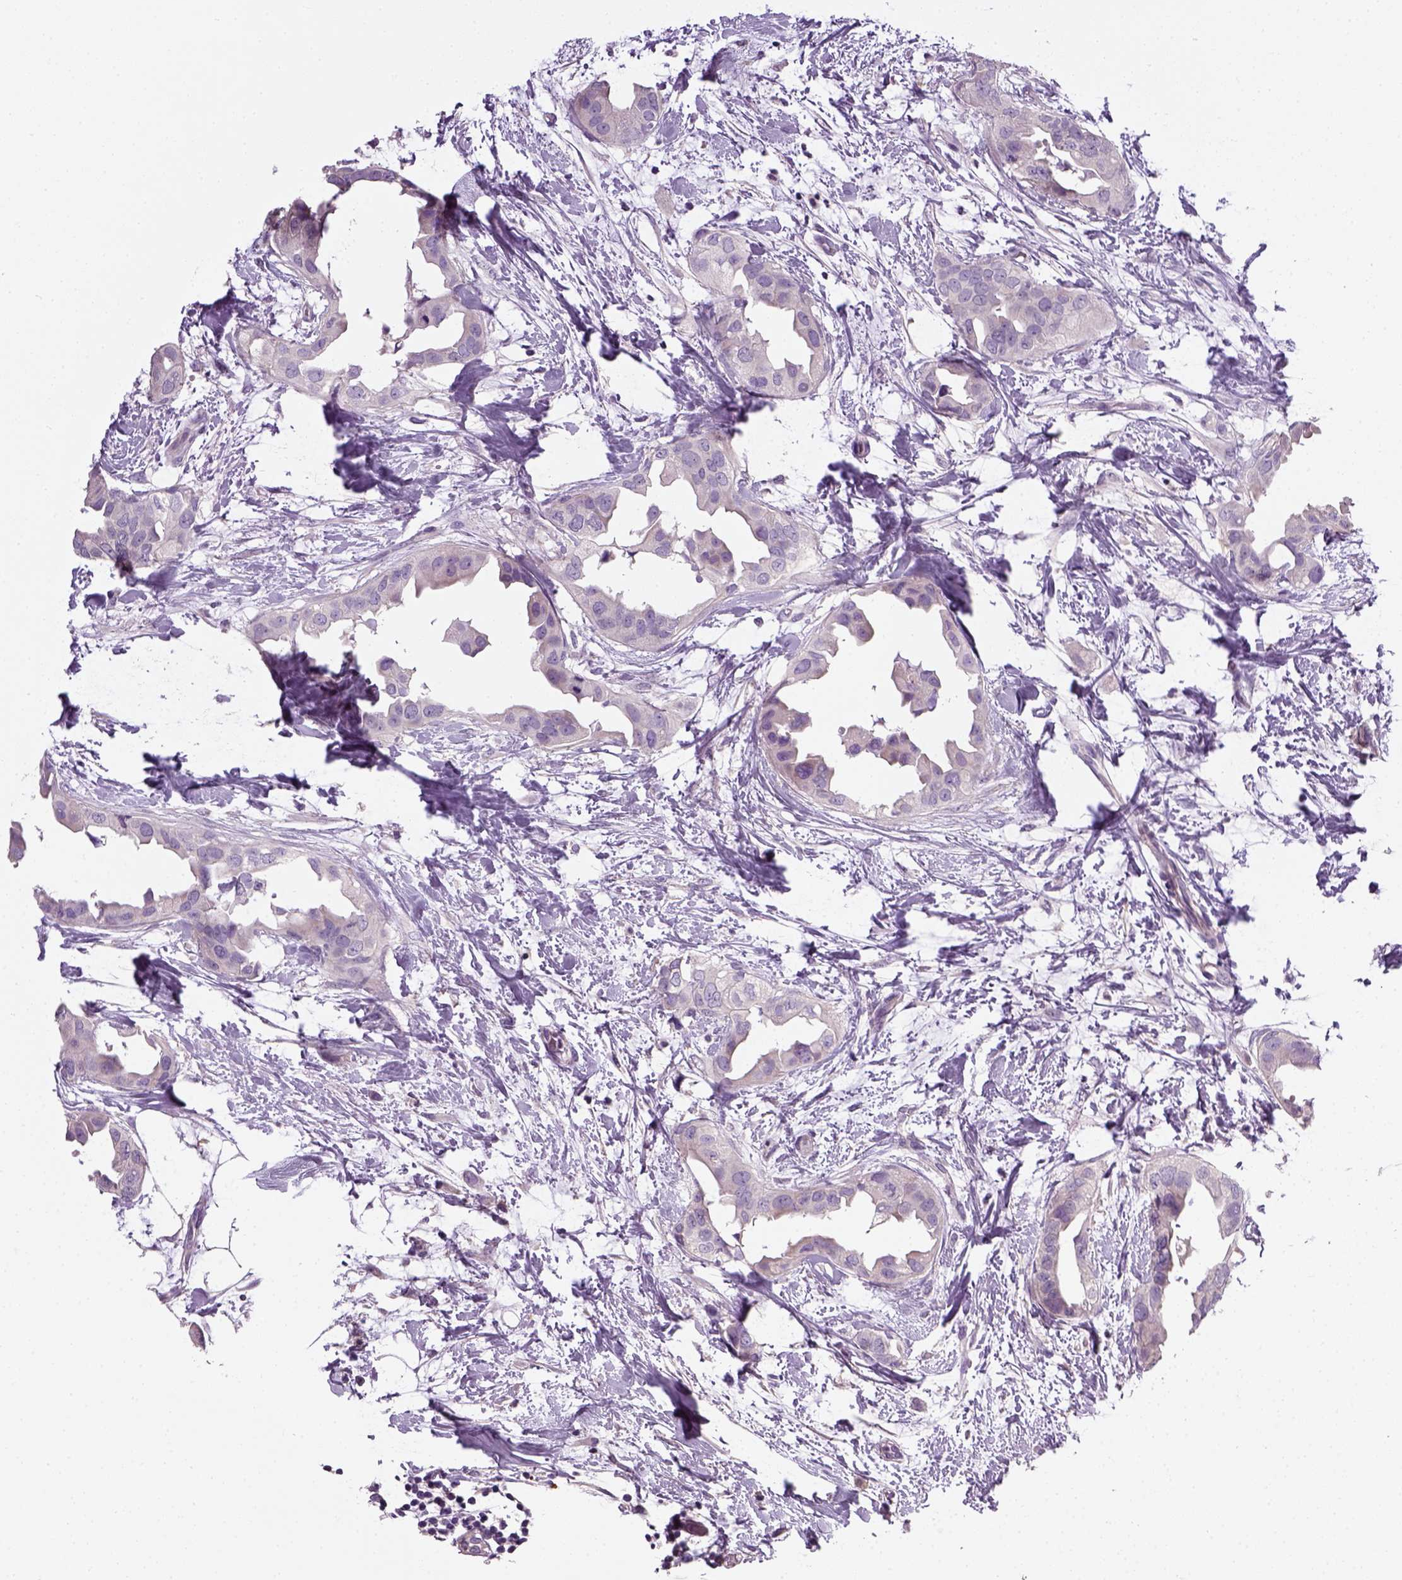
{"staining": {"intensity": "negative", "quantity": "none", "location": "none"}, "tissue": "breast cancer", "cell_type": "Tumor cells", "image_type": "cancer", "snomed": [{"axis": "morphology", "description": "Normal tissue, NOS"}, {"axis": "morphology", "description": "Duct carcinoma"}, {"axis": "topography", "description": "Breast"}], "caption": "Tumor cells show no significant staining in intraductal carcinoma (breast). (DAB (3,3'-diaminobenzidine) immunohistochemistry (IHC) with hematoxylin counter stain).", "gene": "ELOVL3", "patient": {"sex": "female", "age": 40}}